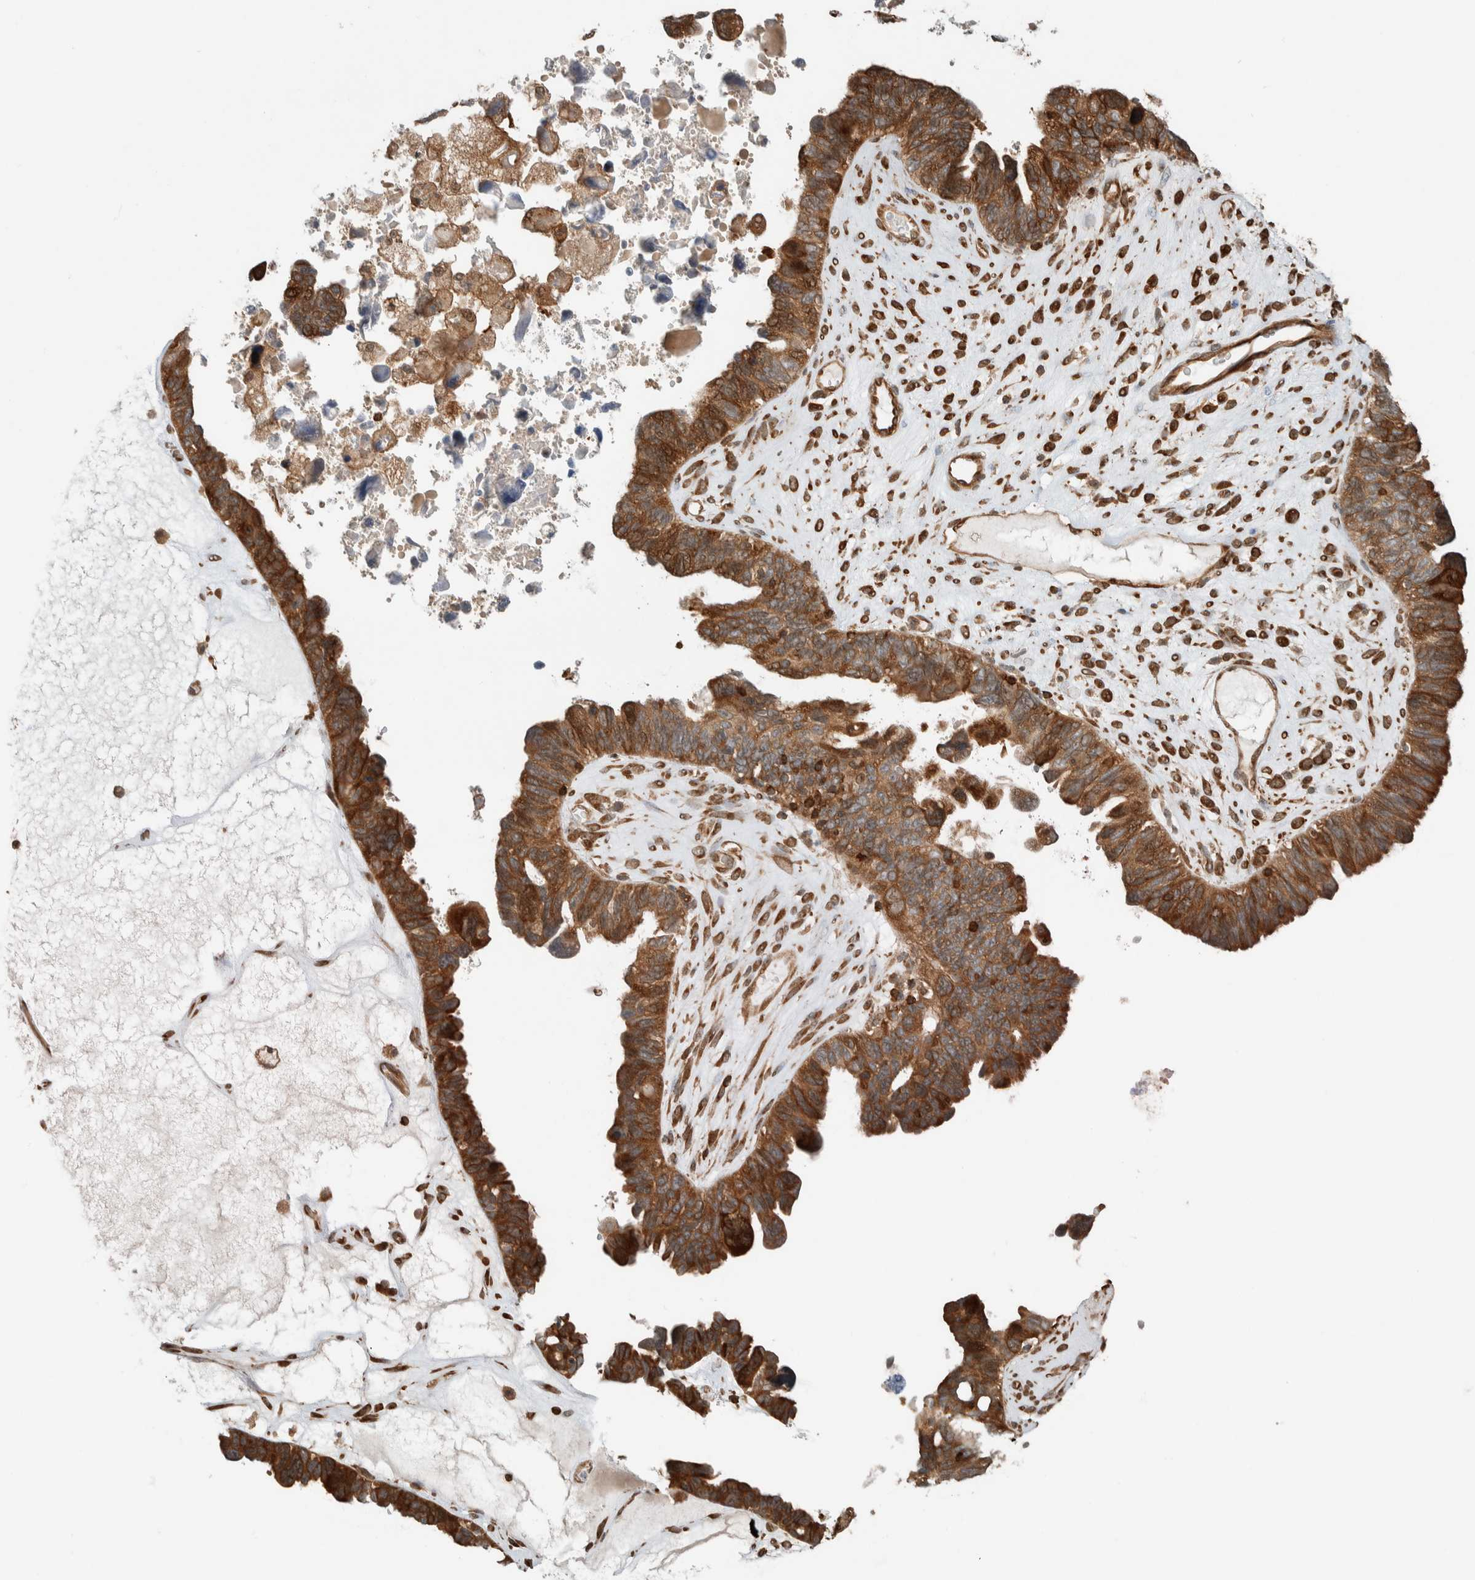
{"staining": {"intensity": "strong", "quantity": ">75%", "location": "cytoplasmic/membranous"}, "tissue": "ovarian cancer", "cell_type": "Tumor cells", "image_type": "cancer", "snomed": [{"axis": "morphology", "description": "Cystadenocarcinoma, serous, NOS"}, {"axis": "topography", "description": "Ovary"}], "caption": "A high-resolution histopathology image shows immunohistochemistry staining of ovarian cancer, which exhibits strong cytoplasmic/membranous expression in approximately >75% of tumor cells.", "gene": "CNTROB", "patient": {"sex": "female", "age": 79}}